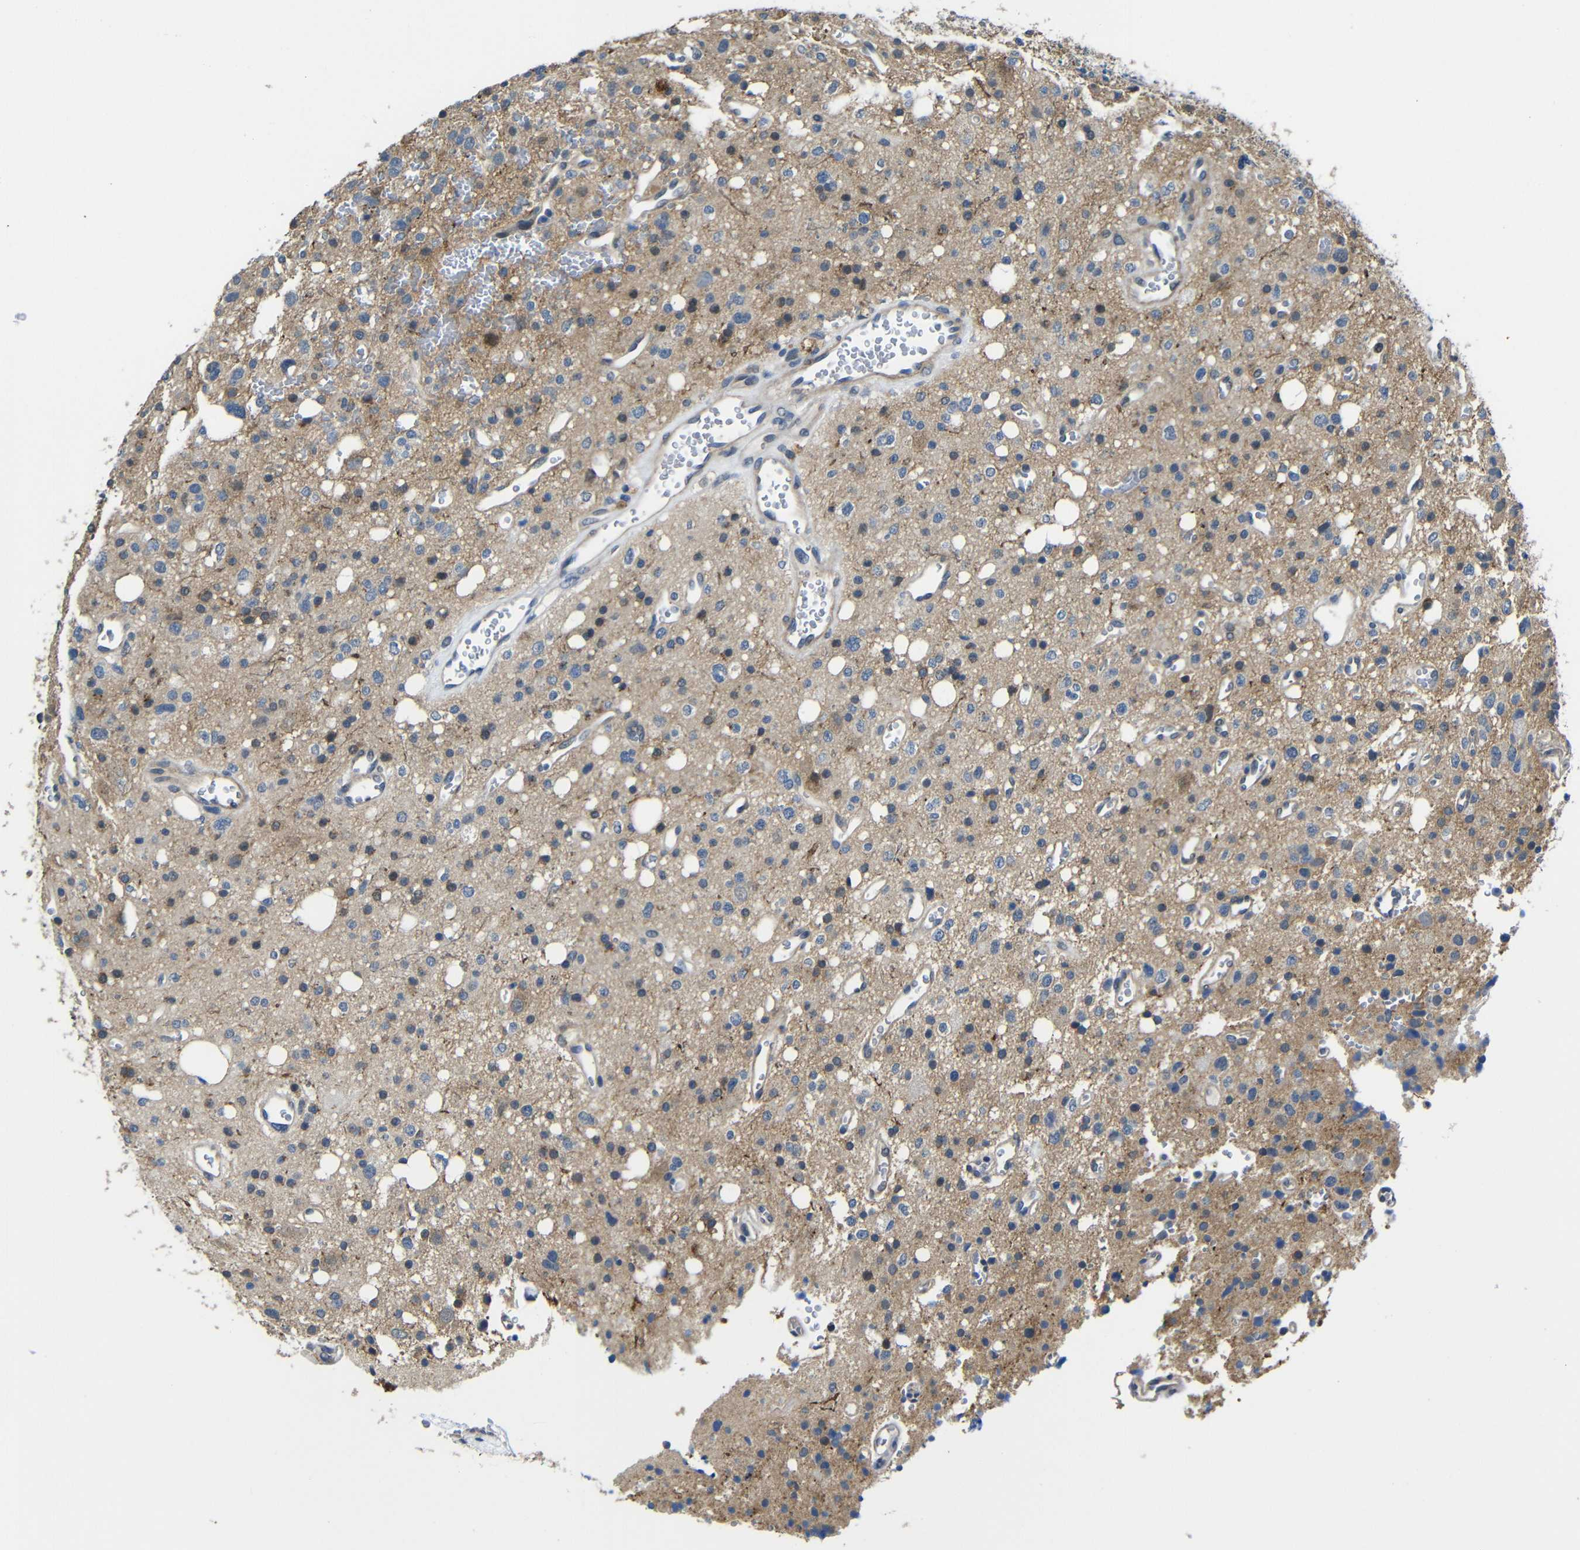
{"staining": {"intensity": "negative", "quantity": "none", "location": "none"}, "tissue": "glioma", "cell_type": "Tumor cells", "image_type": "cancer", "snomed": [{"axis": "morphology", "description": "Glioma, malignant, High grade"}, {"axis": "topography", "description": "Brain"}], "caption": "Micrograph shows no significant protein staining in tumor cells of malignant glioma (high-grade).", "gene": "ZNF90", "patient": {"sex": "male", "age": 47}}